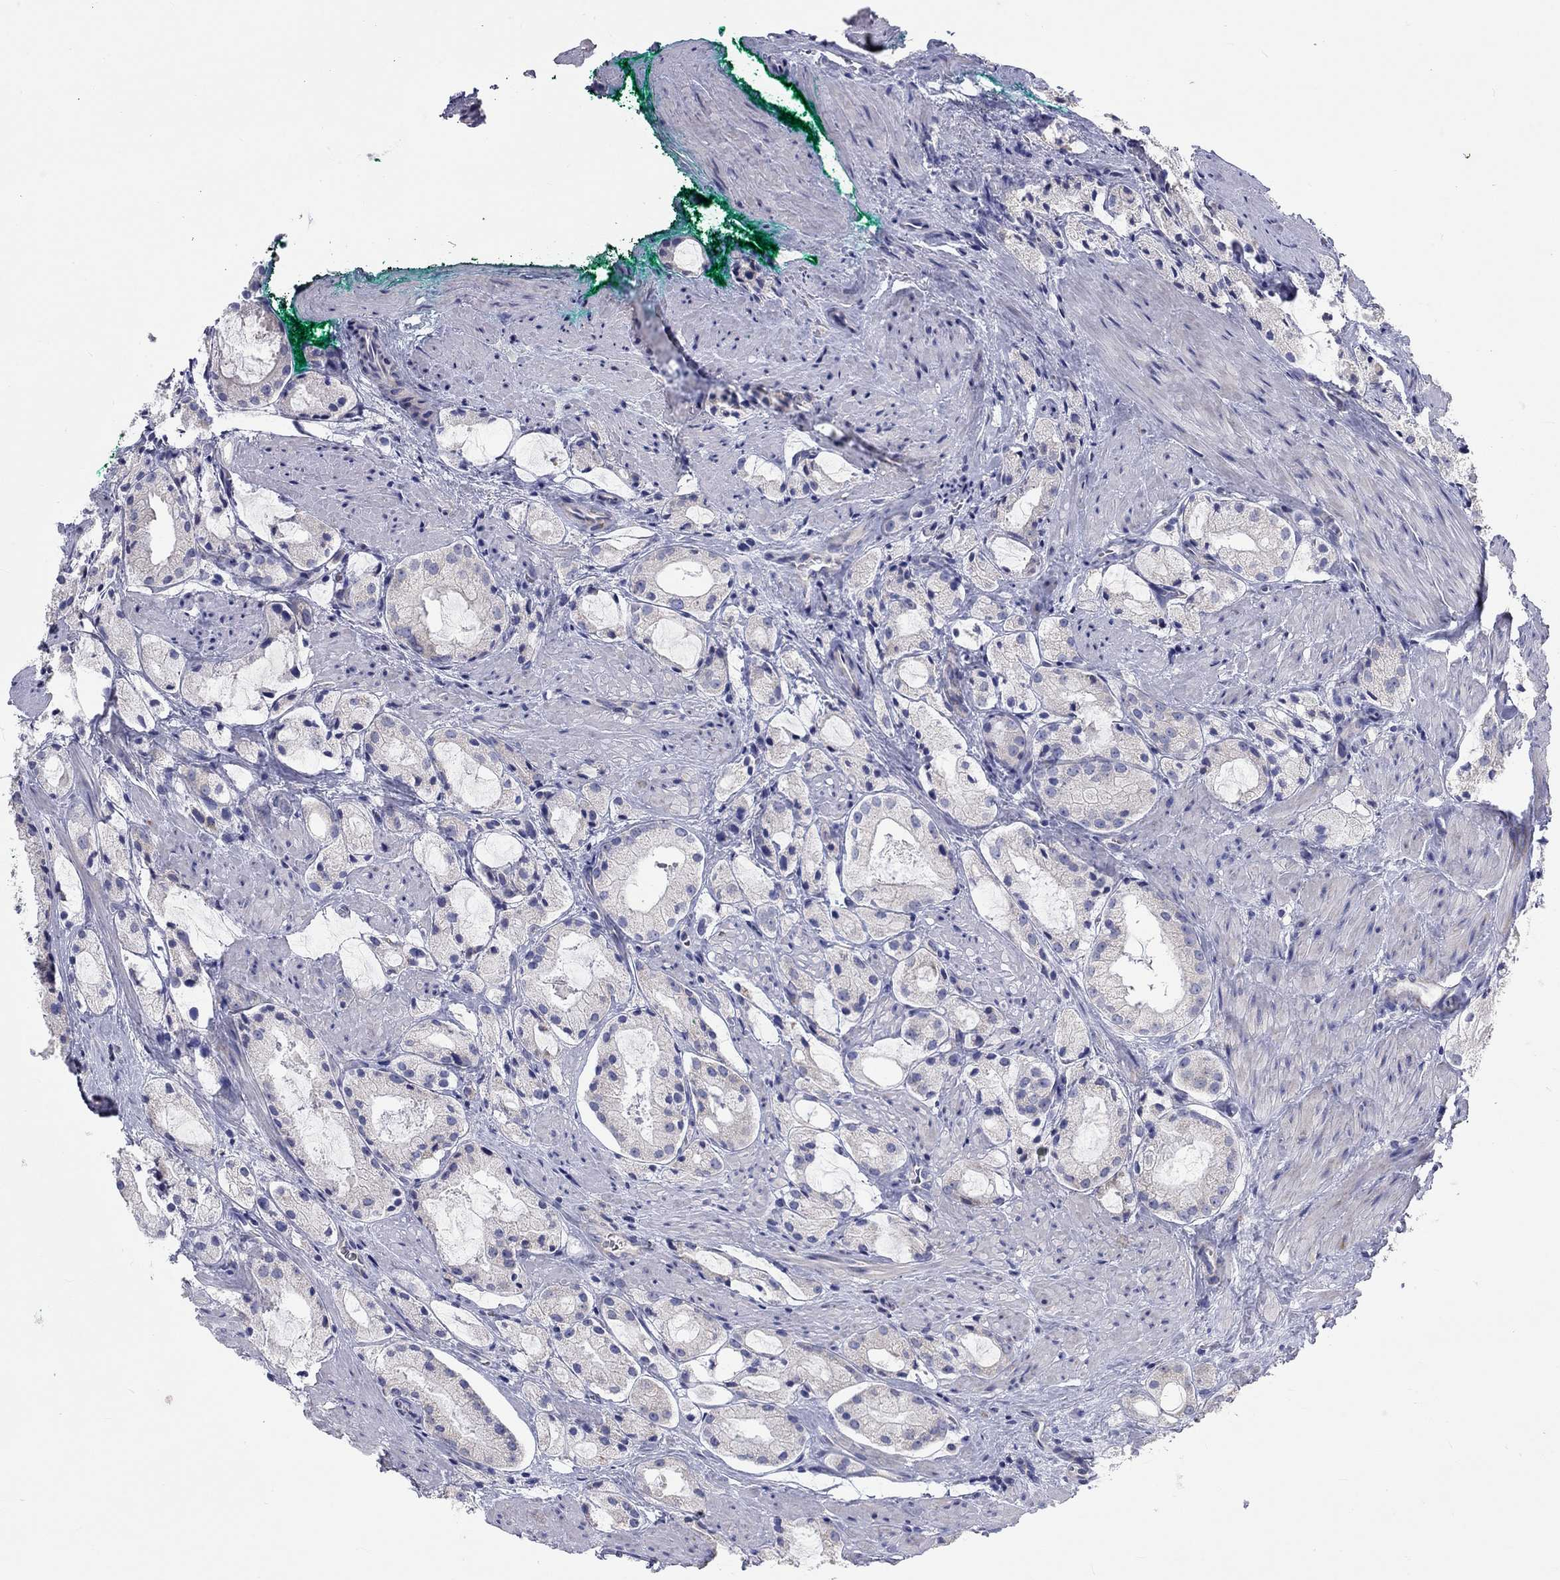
{"staining": {"intensity": "negative", "quantity": "none", "location": "none"}, "tissue": "prostate cancer", "cell_type": "Tumor cells", "image_type": "cancer", "snomed": [{"axis": "morphology", "description": "Adenocarcinoma, NOS"}, {"axis": "morphology", "description": "Adenocarcinoma, High grade"}, {"axis": "topography", "description": "Prostate"}], "caption": "The immunohistochemistry (IHC) histopathology image has no significant staining in tumor cells of prostate cancer (adenocarcinoma (high-grade)) tissue.", "gene": "RCAN1", "patient": {"sex": "male", "age": 64}}